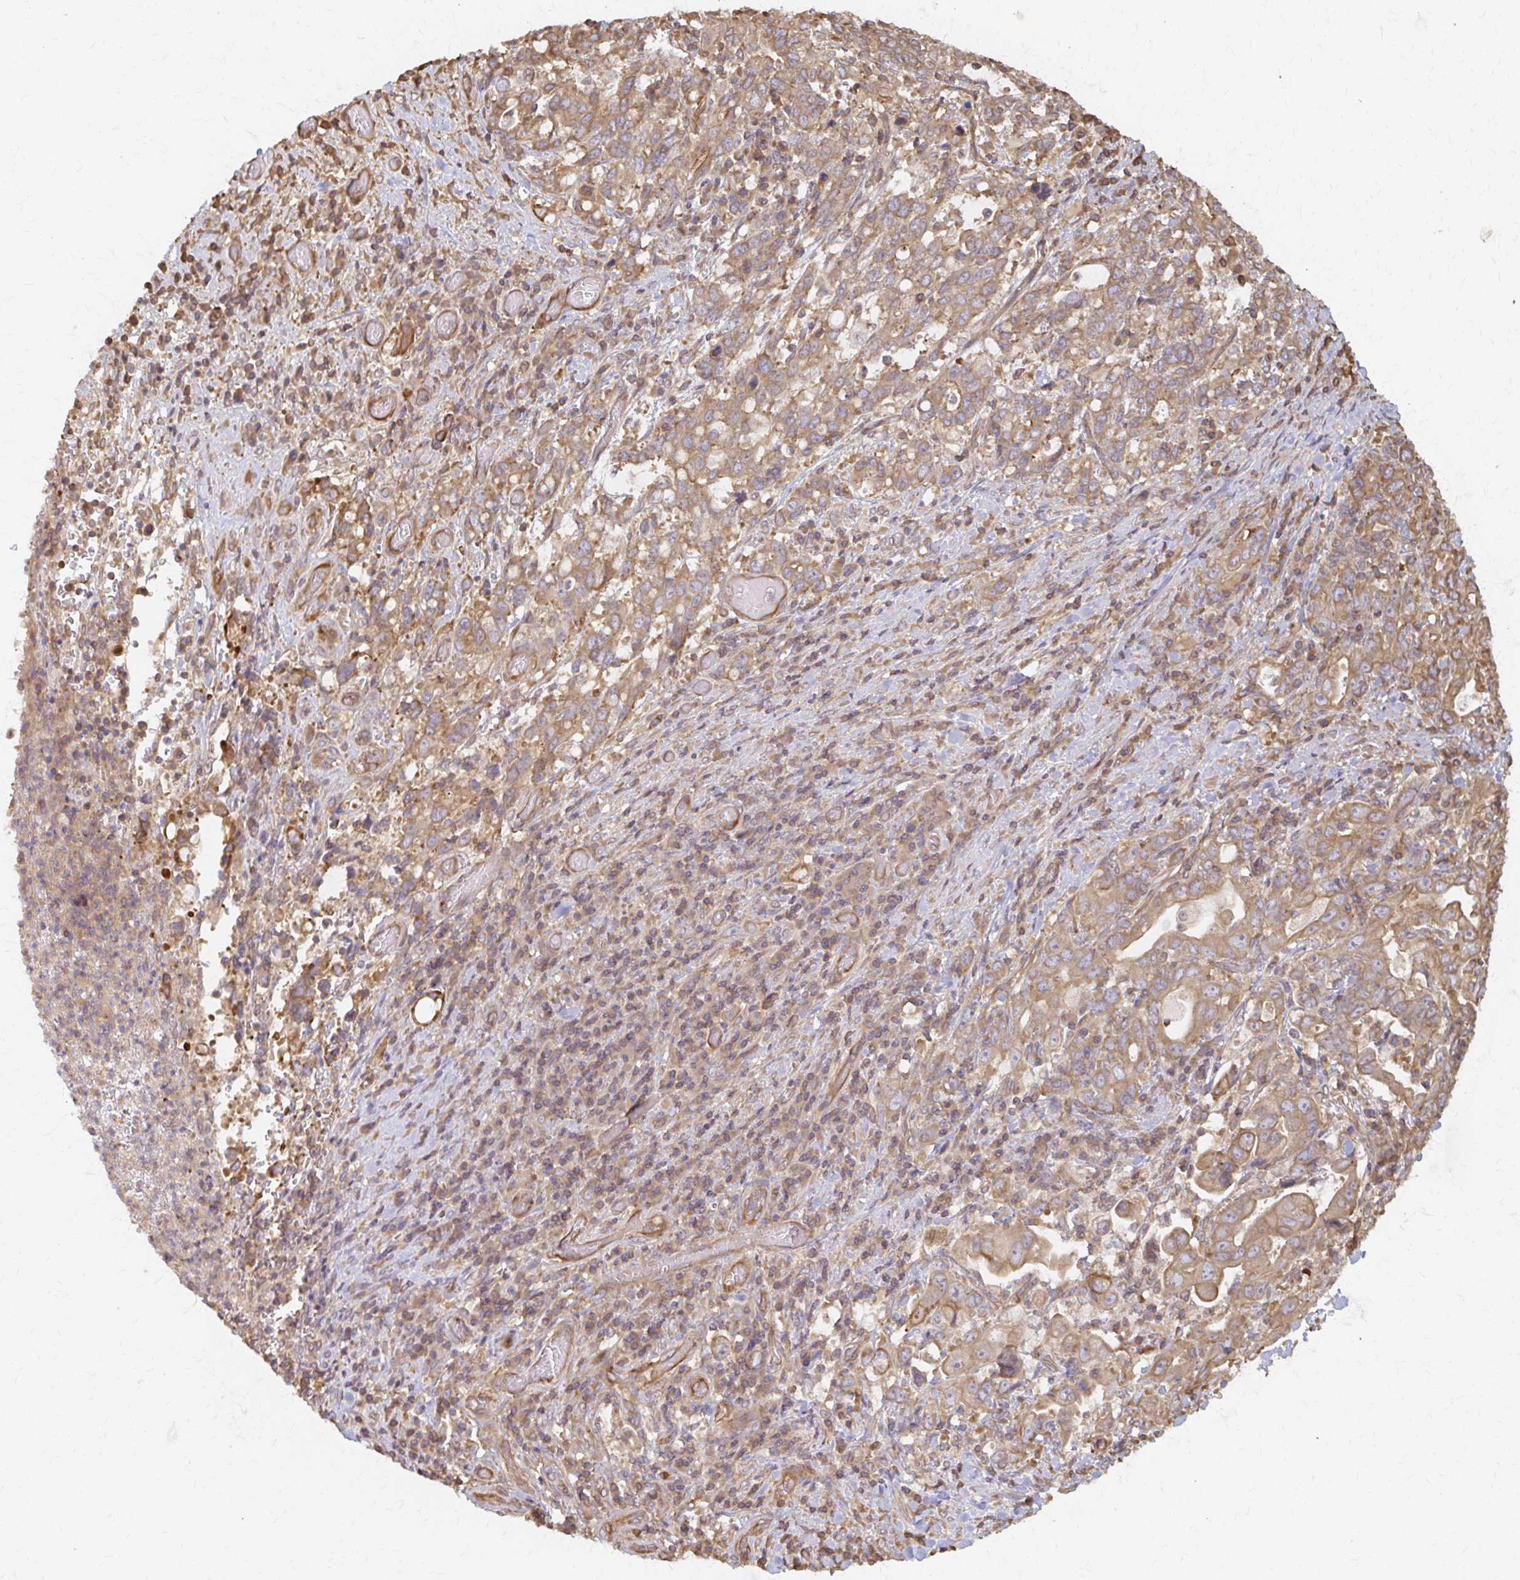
{"staining": {"intensity": "moderate", "quantity": ">75%", "location": "cytoplasmic/membranous"}, "tissue": "stomach cancer", "cell_type": "Tumor cells", "image_type": "cancer", "snomed": [{"axis": "morphology", "description": "Adenocarcinoma, NOS"}, {"axis": "topography", "description": "Stomach, upper"}, {"axis": "topography", "description": "Stomach"}], "caption": "Protein analysis of adenocarcinoma (stomach) tissue exhibits moderate cytoplasmic/membranous expression in about >75% of tumor cells. The staining was performed using DAB (3,3'-diaminobenzidine) to visualize the protein expression in brown, while the nuclei were stained in blue with hematoxylin (Magnification: 20x).", "gene": "ARHGAP35", "patient": {"sex": "male", "age": 62}}